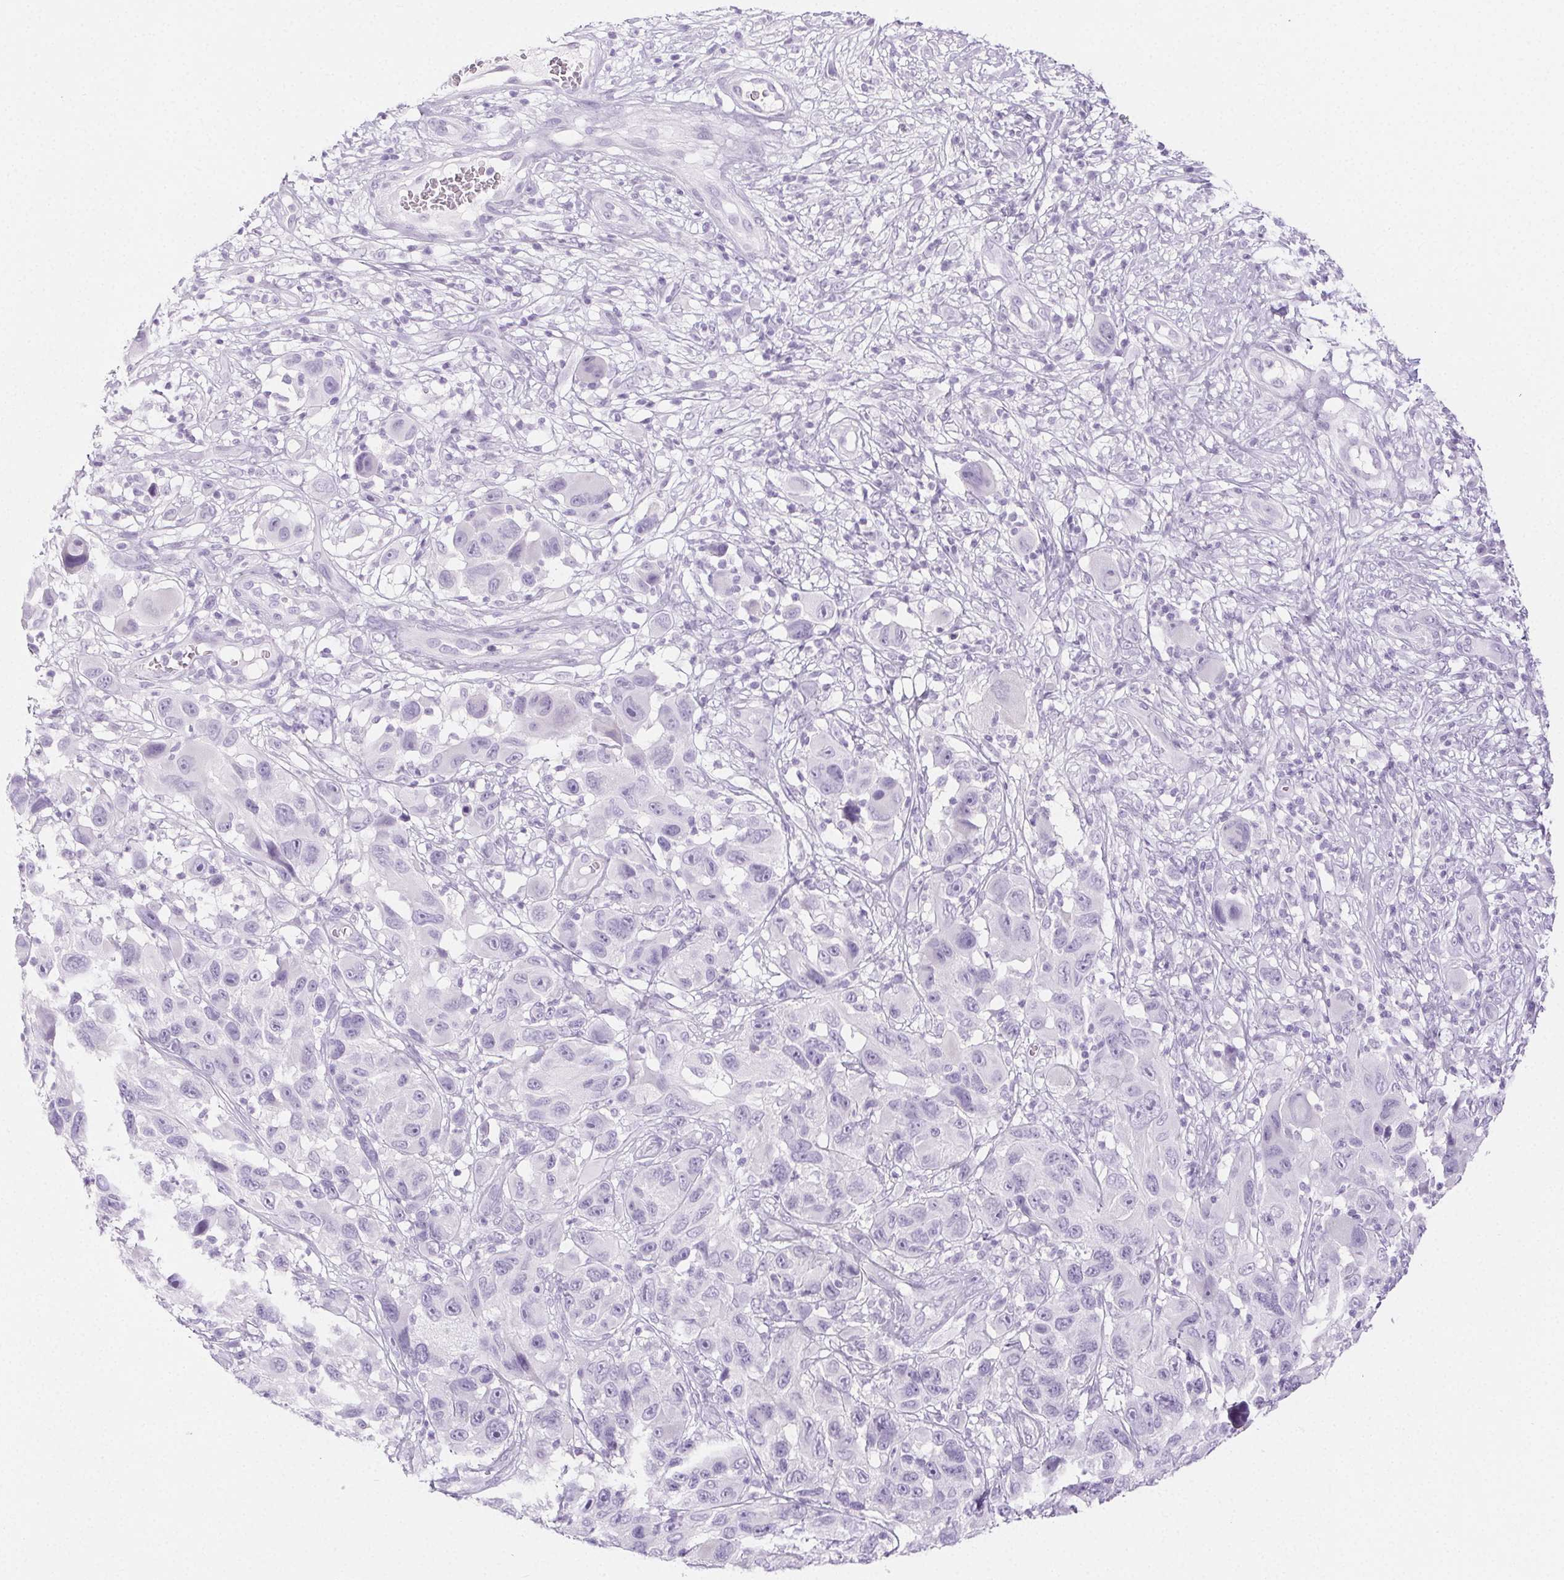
{"staining": {"intensity": "negative", "quantity": "none", "location": "none"}, "tissue": "melanoma", "cell_type": "Tumor cells", "image_type": "cancer", "snomed": [{"axis": "morphology", "description": "Malignant melanoma, NOS"}, {"axis": "topography", "description": "Skin"}], "caption": "The micrograph reveals no significant positivity in tumor cells of malignant melanoma.", "gene": "SPRR3", "patient": {"sex": "male", "age": 53}}